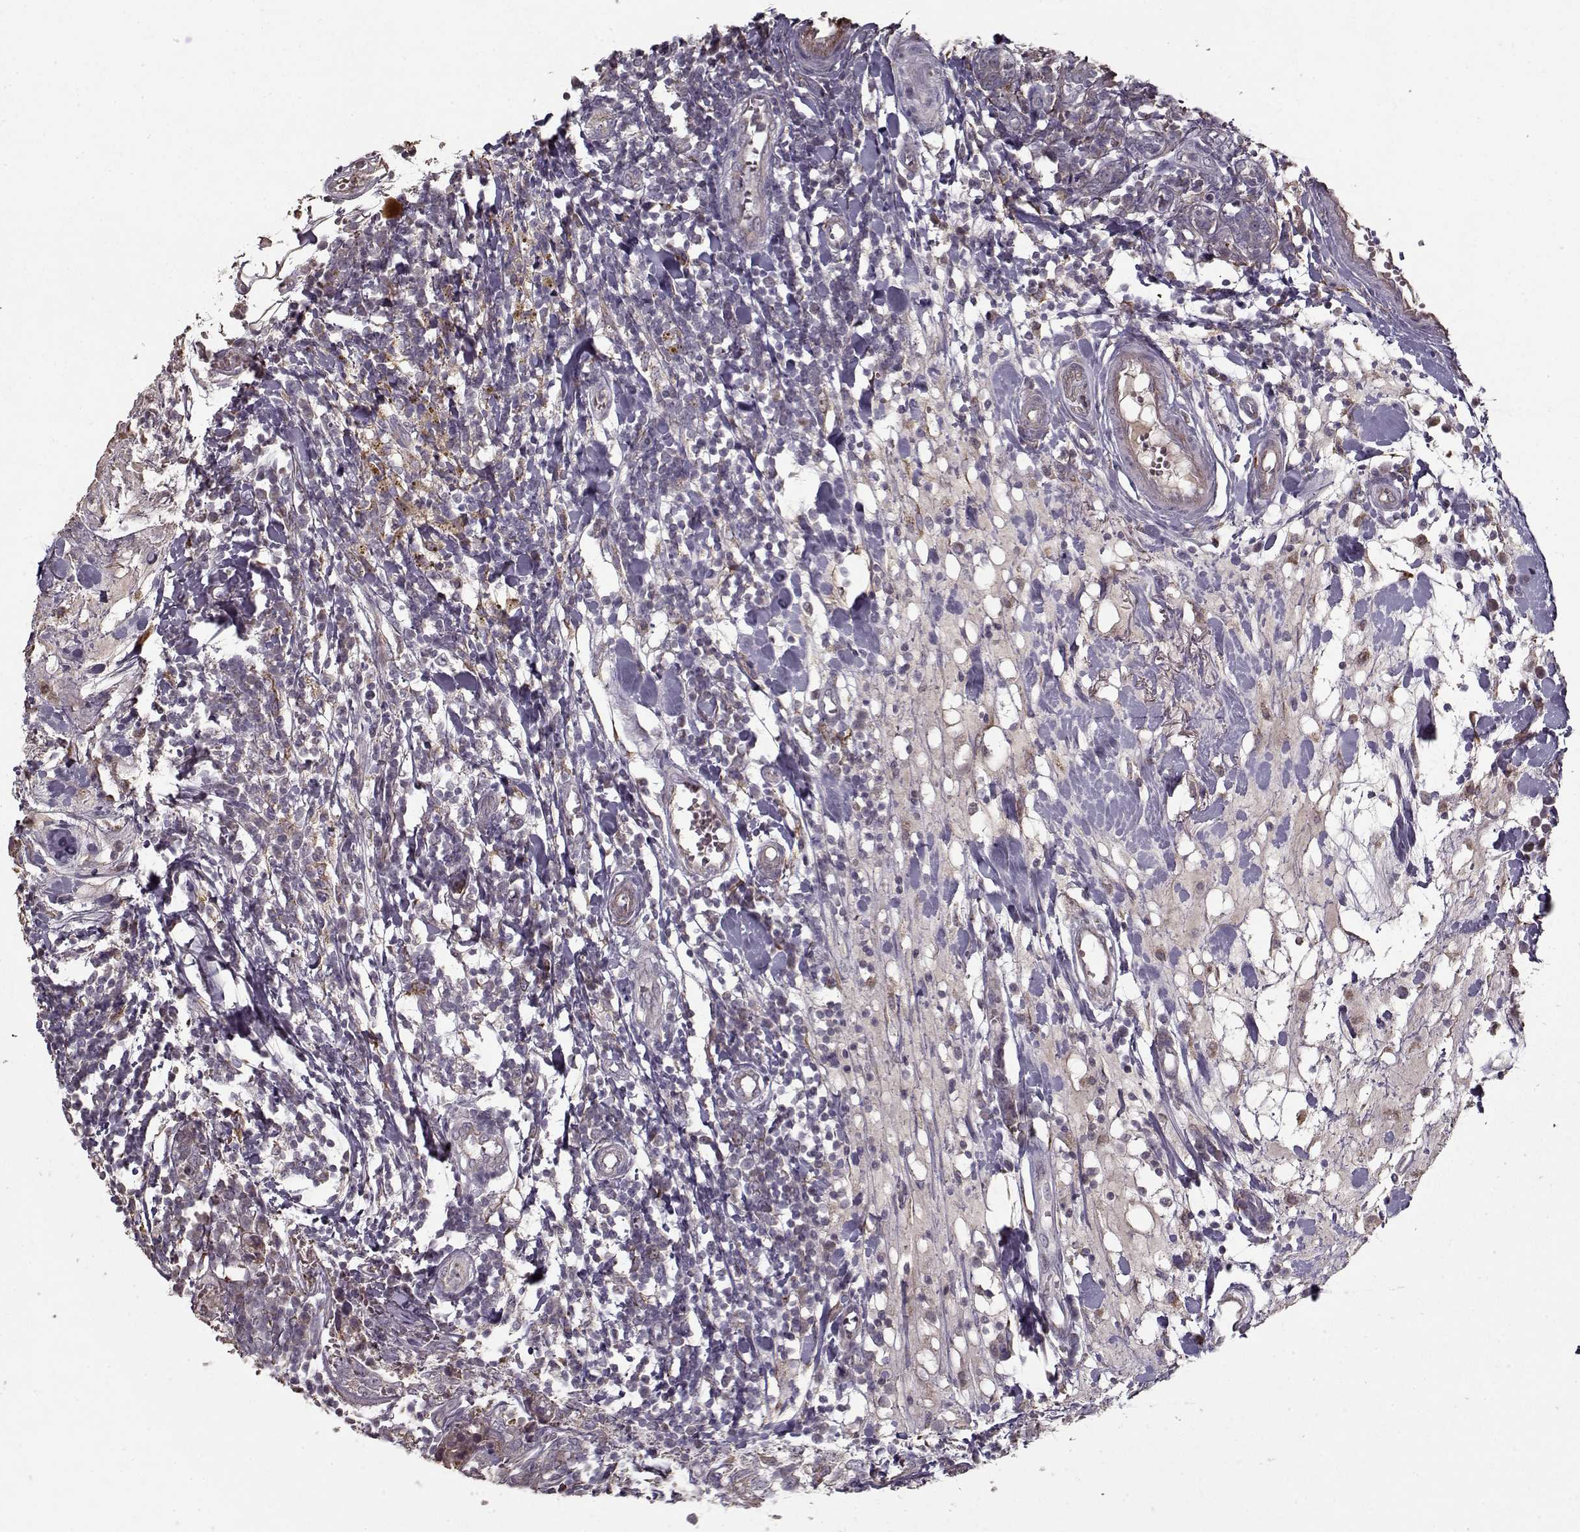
{"staining": {"intensity": "negative", "quantity": "none", "location": "none"}, "tissue": "breast cancer", "cell_type": "Tumor cells", "image_type": "cancer", "snomed": [{"axis": "morphology", "description": "Duct carcinoma"}, {"axis": "topography", "description": "Breast"}], "caption": "This is an immunohistochemistry histopathology image of breast cancer (intraductal carcinoma). There is no staining in tumor cells.", "gene": "LAMA2", "patient": {"sex": "female", "age": 30}}